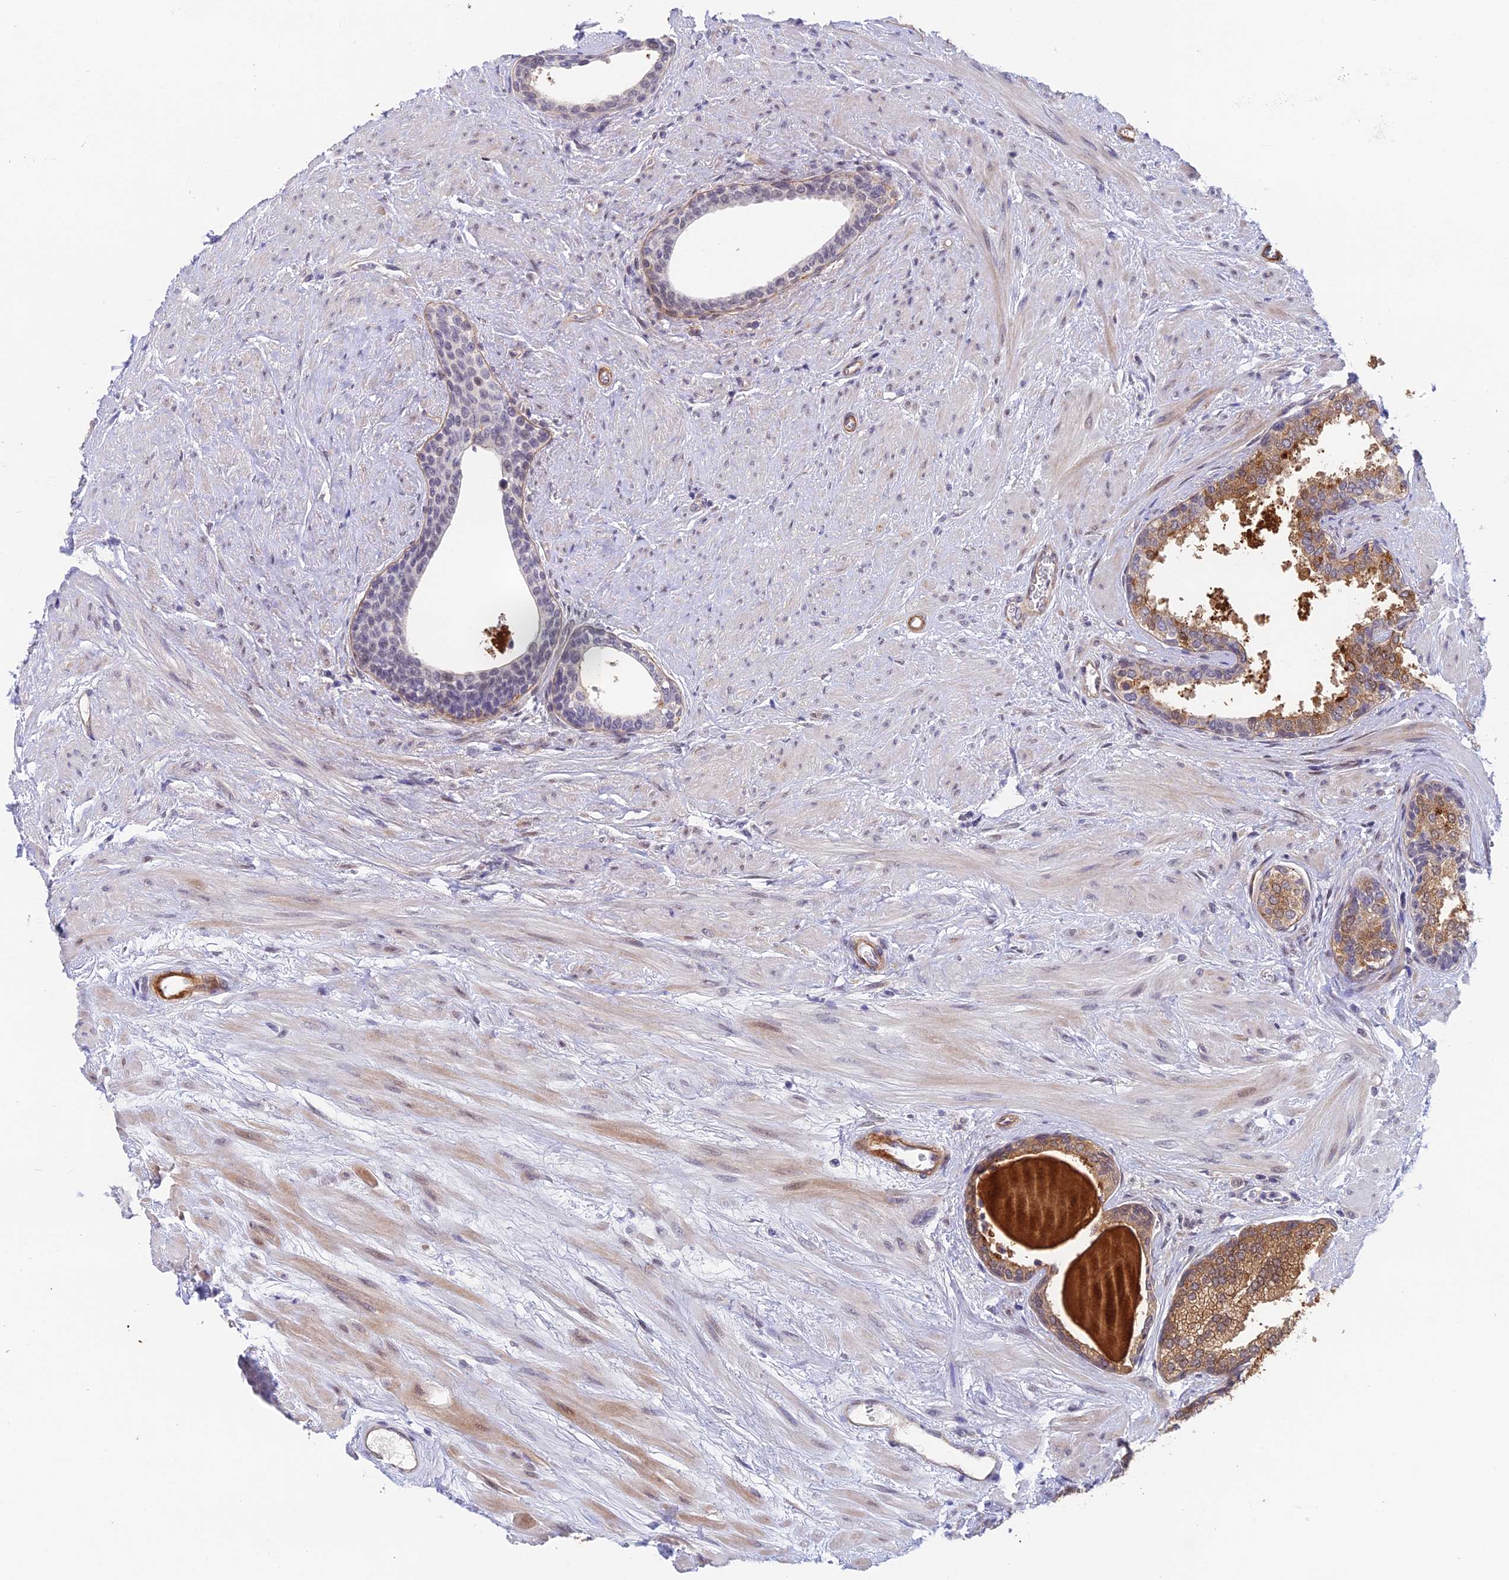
{"staining": {"intensity": "strong", "quantity": "25%-75%", "location": "cytoplasmic/membranous"}, "tissue": "prostate", "cell_type": "Glandular cells", "image_type": "normal", "snomed": [{"axis": "morphology", "description": "Normal tissue, NOS"}, {"axis": "topography", "description": "Prostate"}], "caption": "Immunohistochemistry (IHC) of normal prostate demonstrates high levels of strong cytoplasmic/membranous staining in approximately 25%-75% of glandular cells. (IHC, brightfield microscopy, high magnification).", "gene": "NSMCE1", "patient": {"sex": "male", "age": 57}}